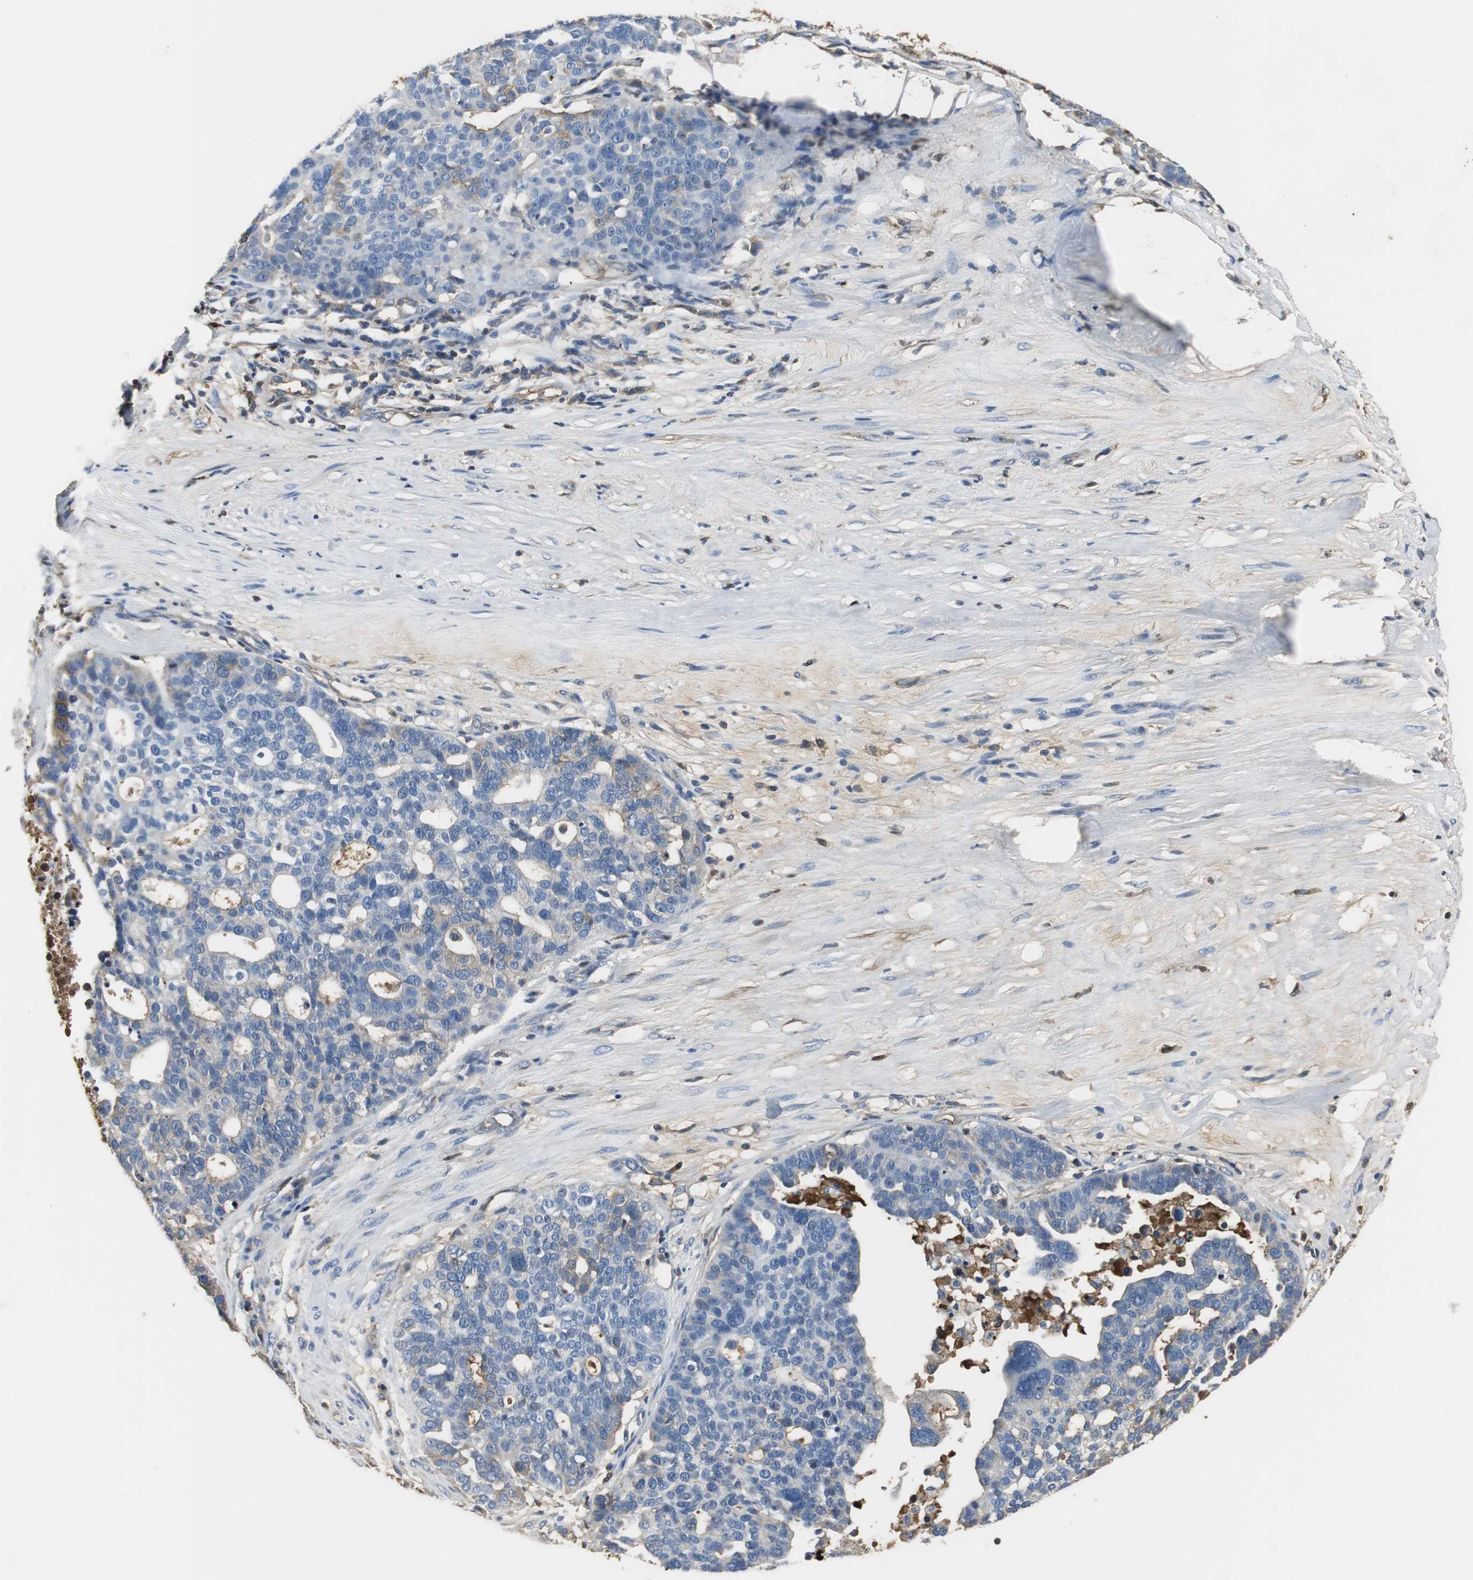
{"staining": {"intensity": "weak", "quantity": "<25%", "location": "cytoplasmic/membranous"}, "tissue": "ovarian cancer", "cell_type": "Tumor cells", "image_type": "cancer", "snomed": [{"axis": "morphology", "description": "Cystadenocarcinoma, serous, NOS"}, {"axis": "topography", "description": "Ovary"}], "caption": "Tumor cells show no significant expression in serous cystadenocarcinoma (ovarian). (IHC, brightfield microscopy, high magnification).", "gene": "IGHA1", "patient": {"sex": "female", "age": 59}}